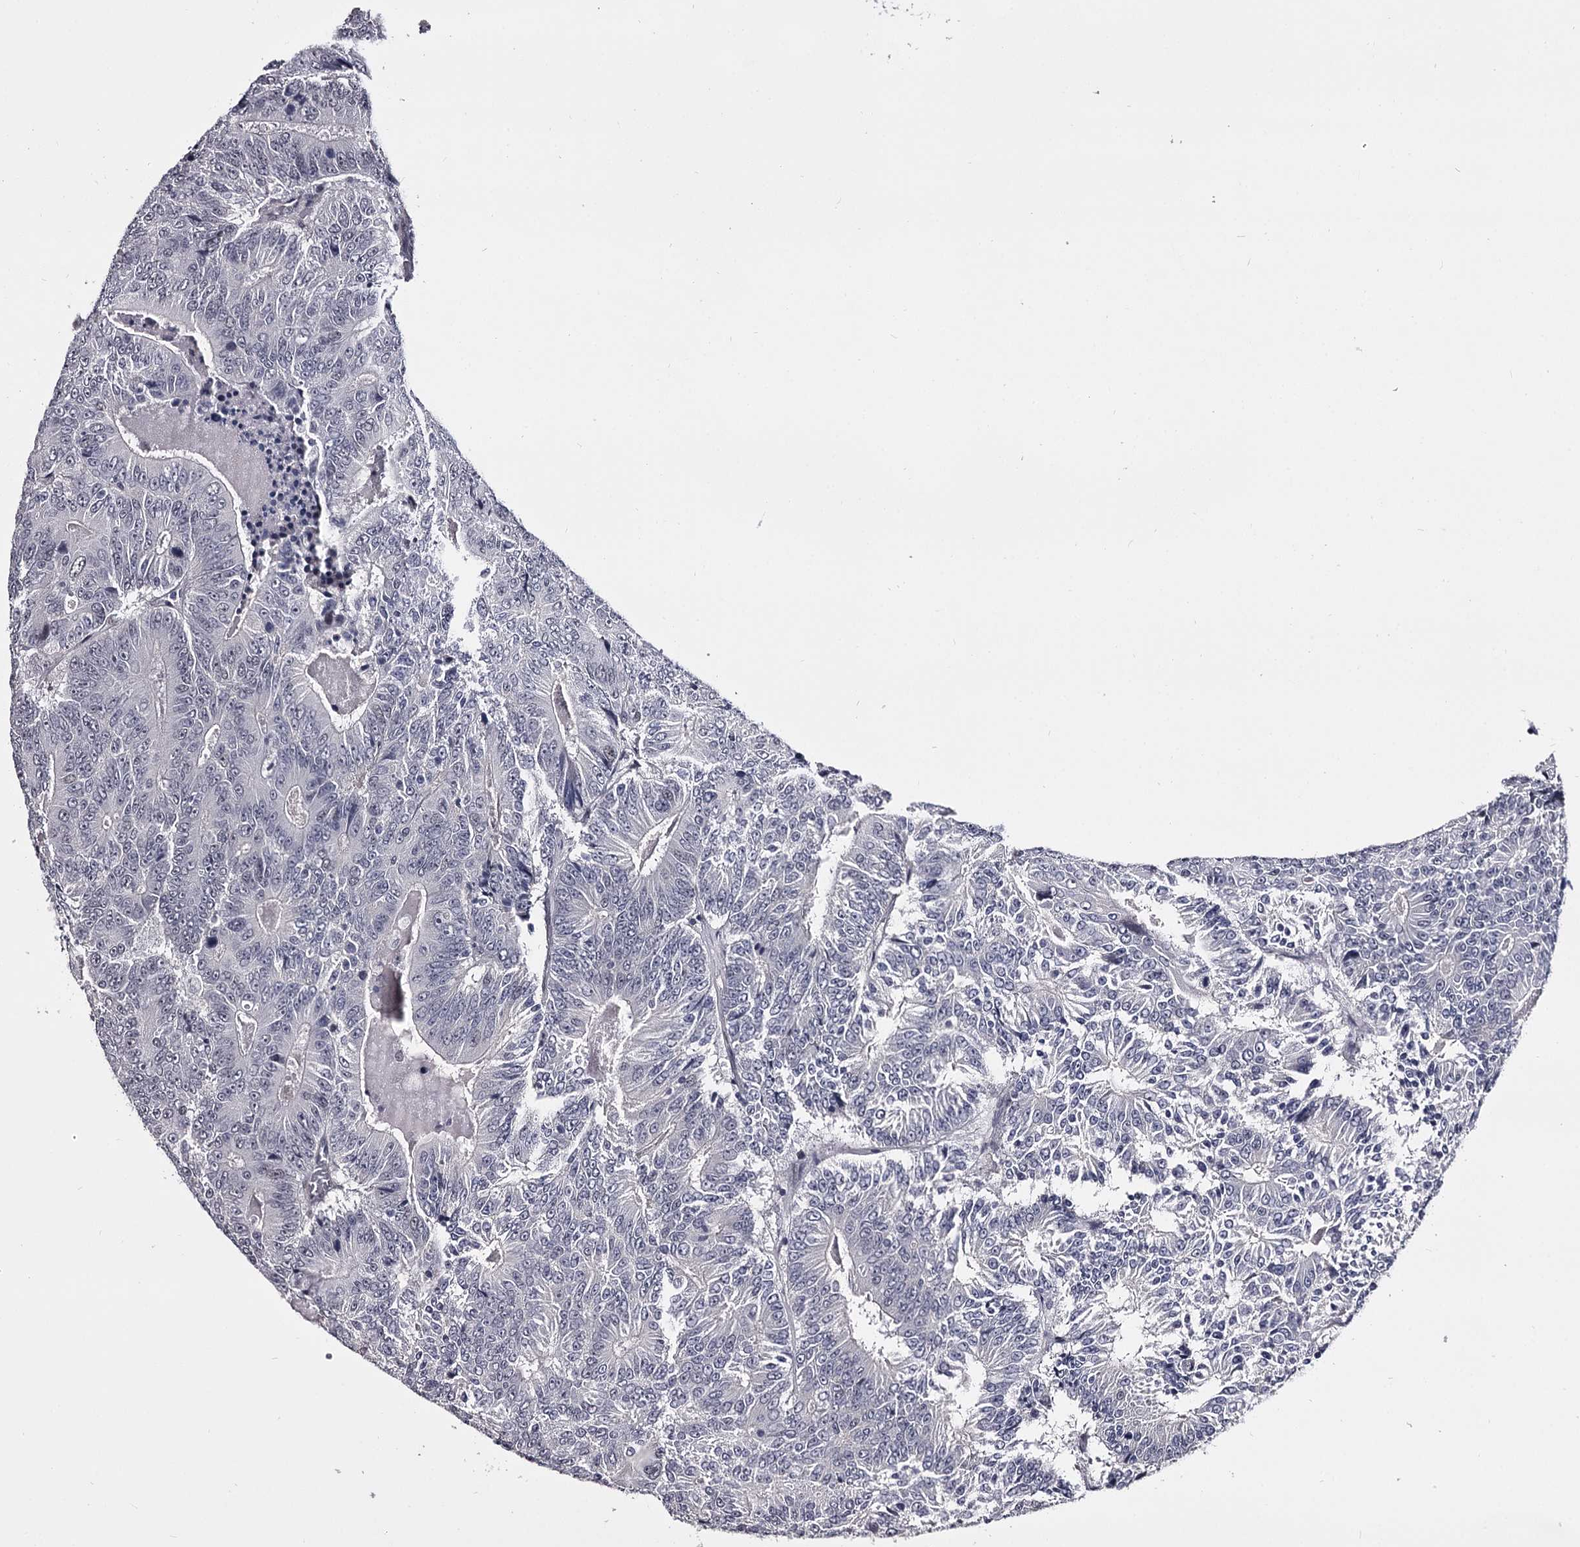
{"staining": {"intensity": "negative", "quantity": "none", "location": "none"}, "tissue": "colorectal cancer", "cell_type": "Tumor cells", "image_type": "cancer", "snomed": [{"axis": "morphology", "description": "Adenocarcinoma, NOS"}, {"axis": "topography", "description": "Colon"}], "caption": "Colorectal cancer (adenocarcinoma) was stained to show a protein in brown. There is no significant staining in tumor cells. (Stains: DAB IHC with hematoxylin counter stain, Microscopy: brightfield microscopy at high magnification).", "gene": "OVOL2", "patient": {"sex": "male", "age": 83}}